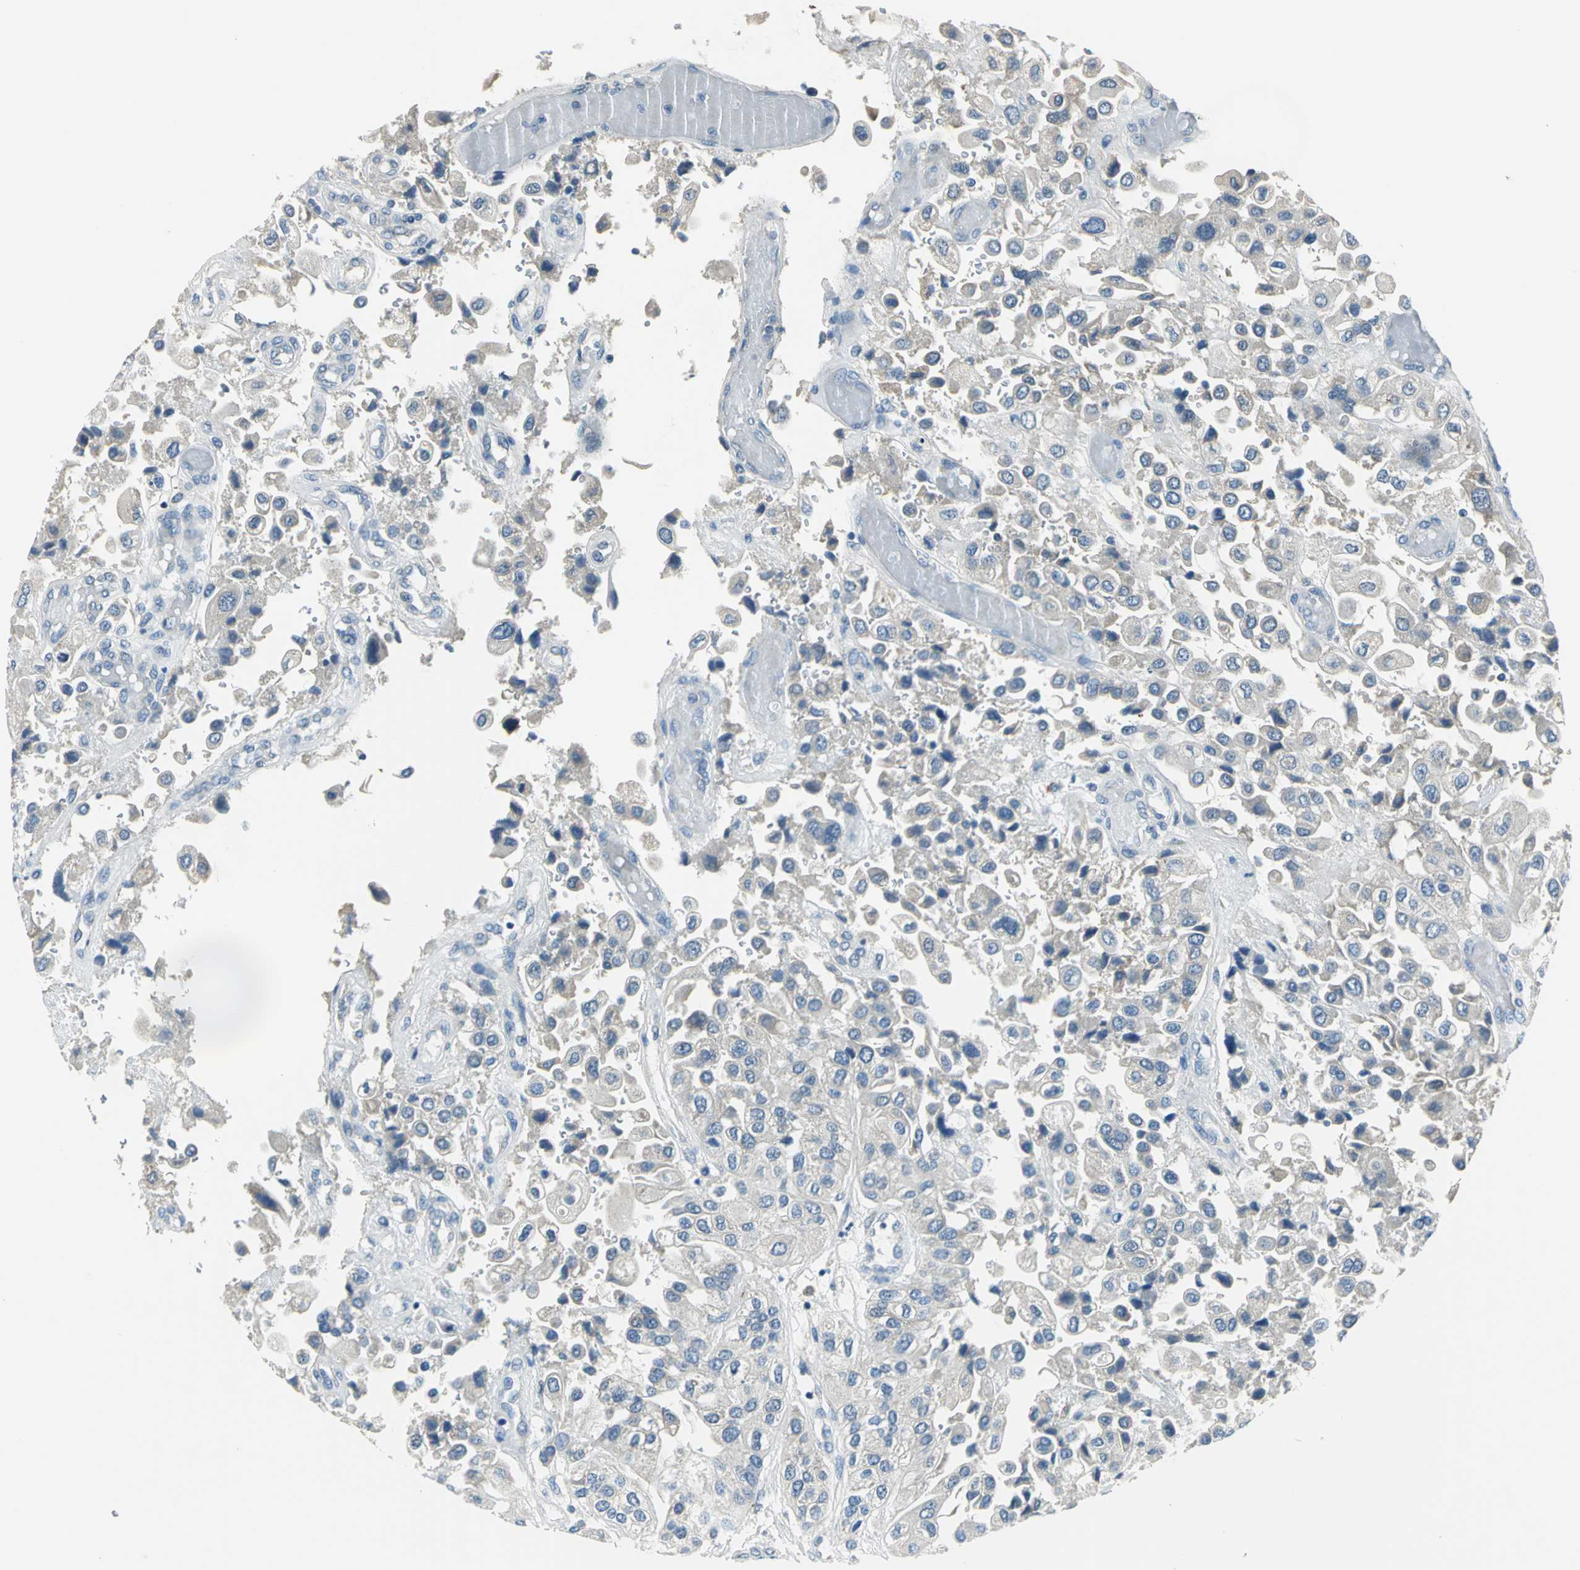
{"staining": {"intensity": "weak", "quantity": "<25%", "location": "cytoplasmic/membranous"}, "tissue": "urothelial cancer", "cell_type": "Tumor cells", "image_type": "cancer", "snomed": [{"axis": "morphology", "description": "Urothelial carcinoma, High grade"}, {"axis": "topography", "description": "Urinary bladder"}], "caption": "Photomicrograph shows no protein expression in tumor cells of urothelial carcinoma (high-grade) tissue.", "gene": "SLC16A7", "patient": {"sex": "female", "age": 64}}